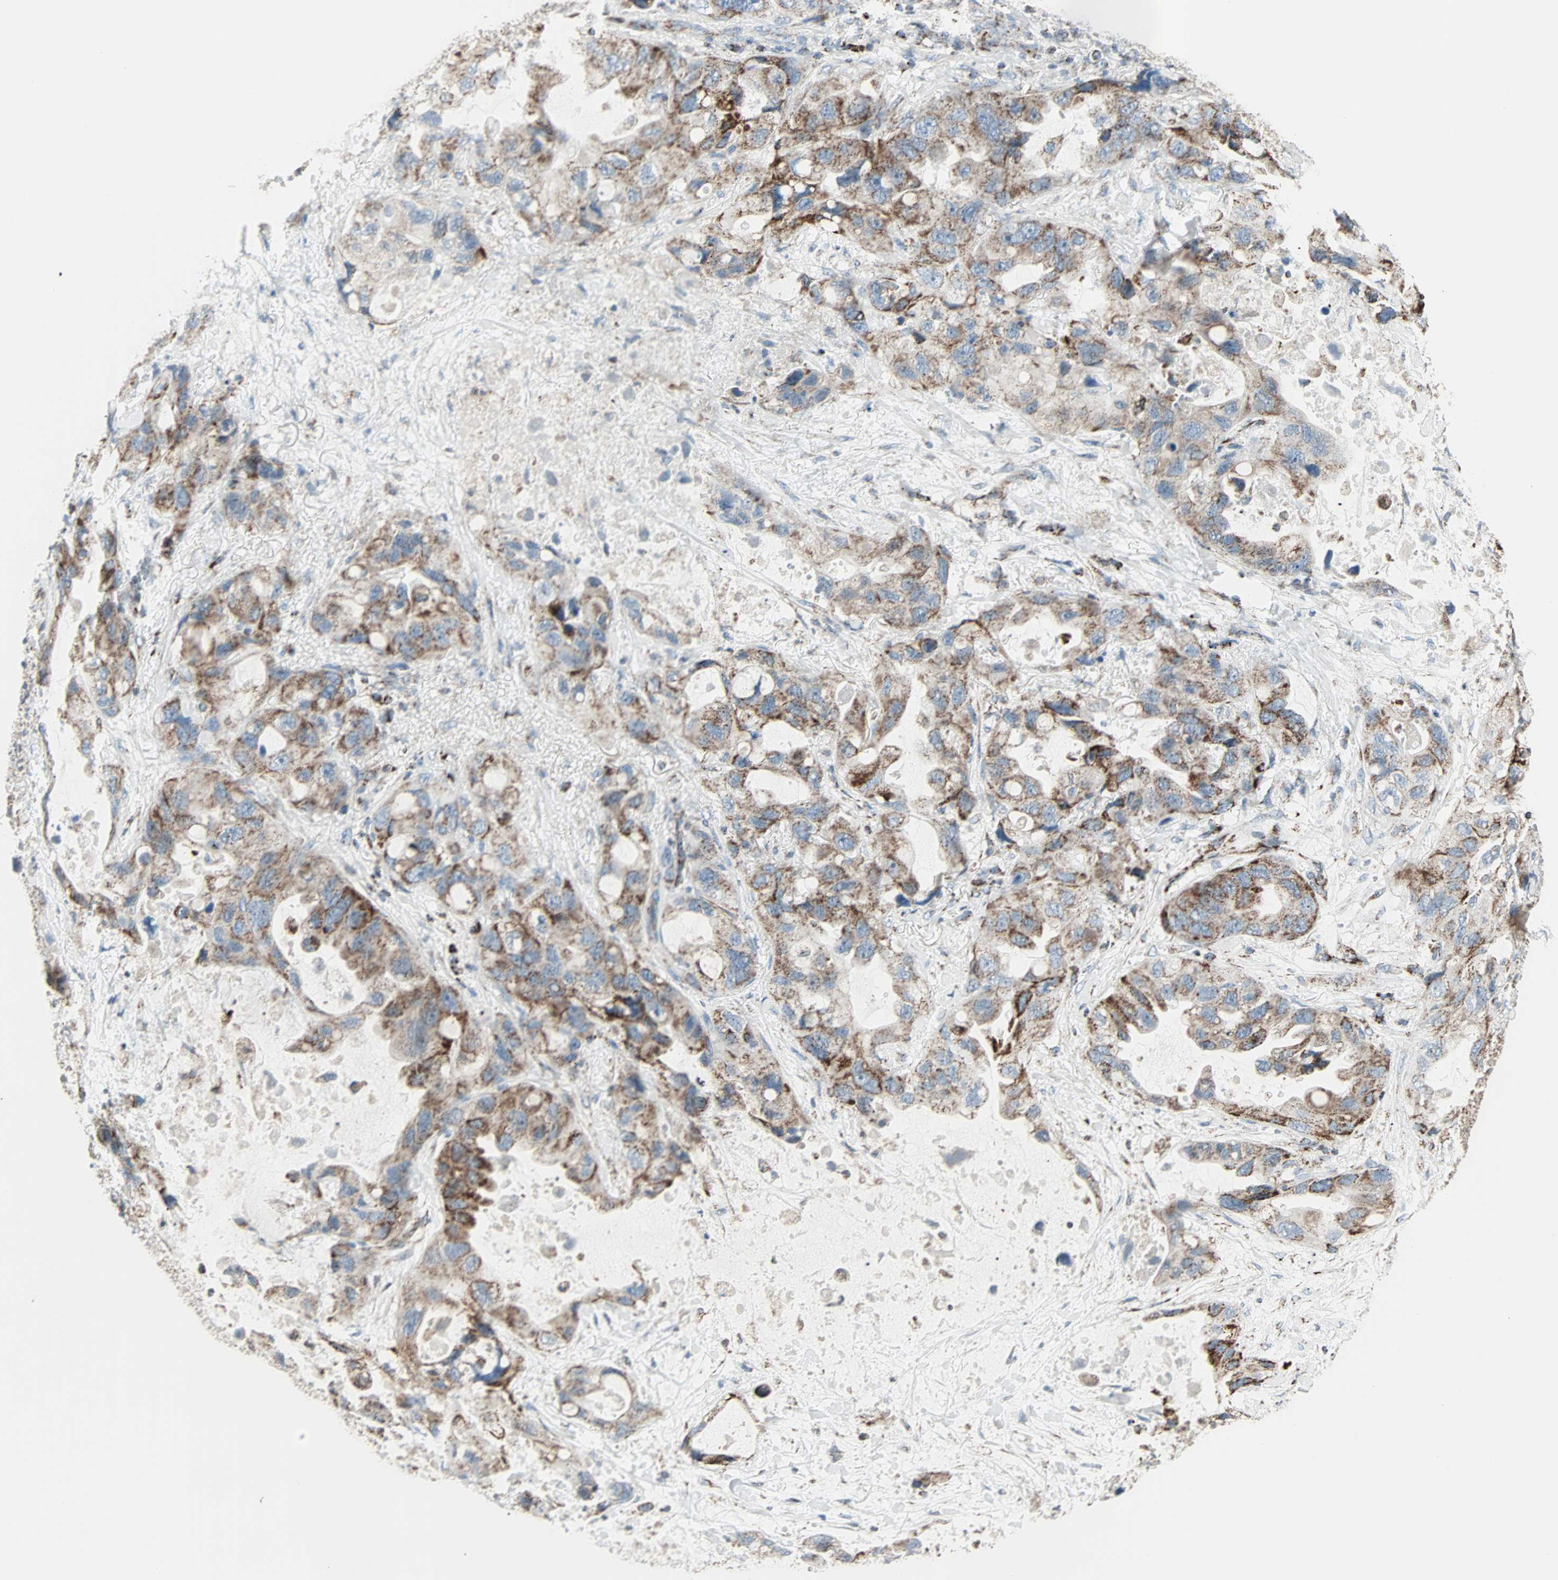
{"staining": {"intensity": "moderate", "quantity": "25%-75%", "location": "cytoplasmic/membranous"}, "tissue": "lung cancer", "cell_type": "Tumor cells", "image_type": "cancer", "snomed": [{"axis": "morphology", "description": "Squamous cell carcinoma, NOS"}, {"axis": "topography", "description": "Lung"}], "caption": "This photomicrograph exhibits immunohistochemistry staining of lung cancer (squamous cell carcinoma), with medium moderate cytoplasmic/membranous expression in approximately 25%-75% of tumor cells.", "gene": "IDH2", "patient": {"sex": "female", "age": 73}}